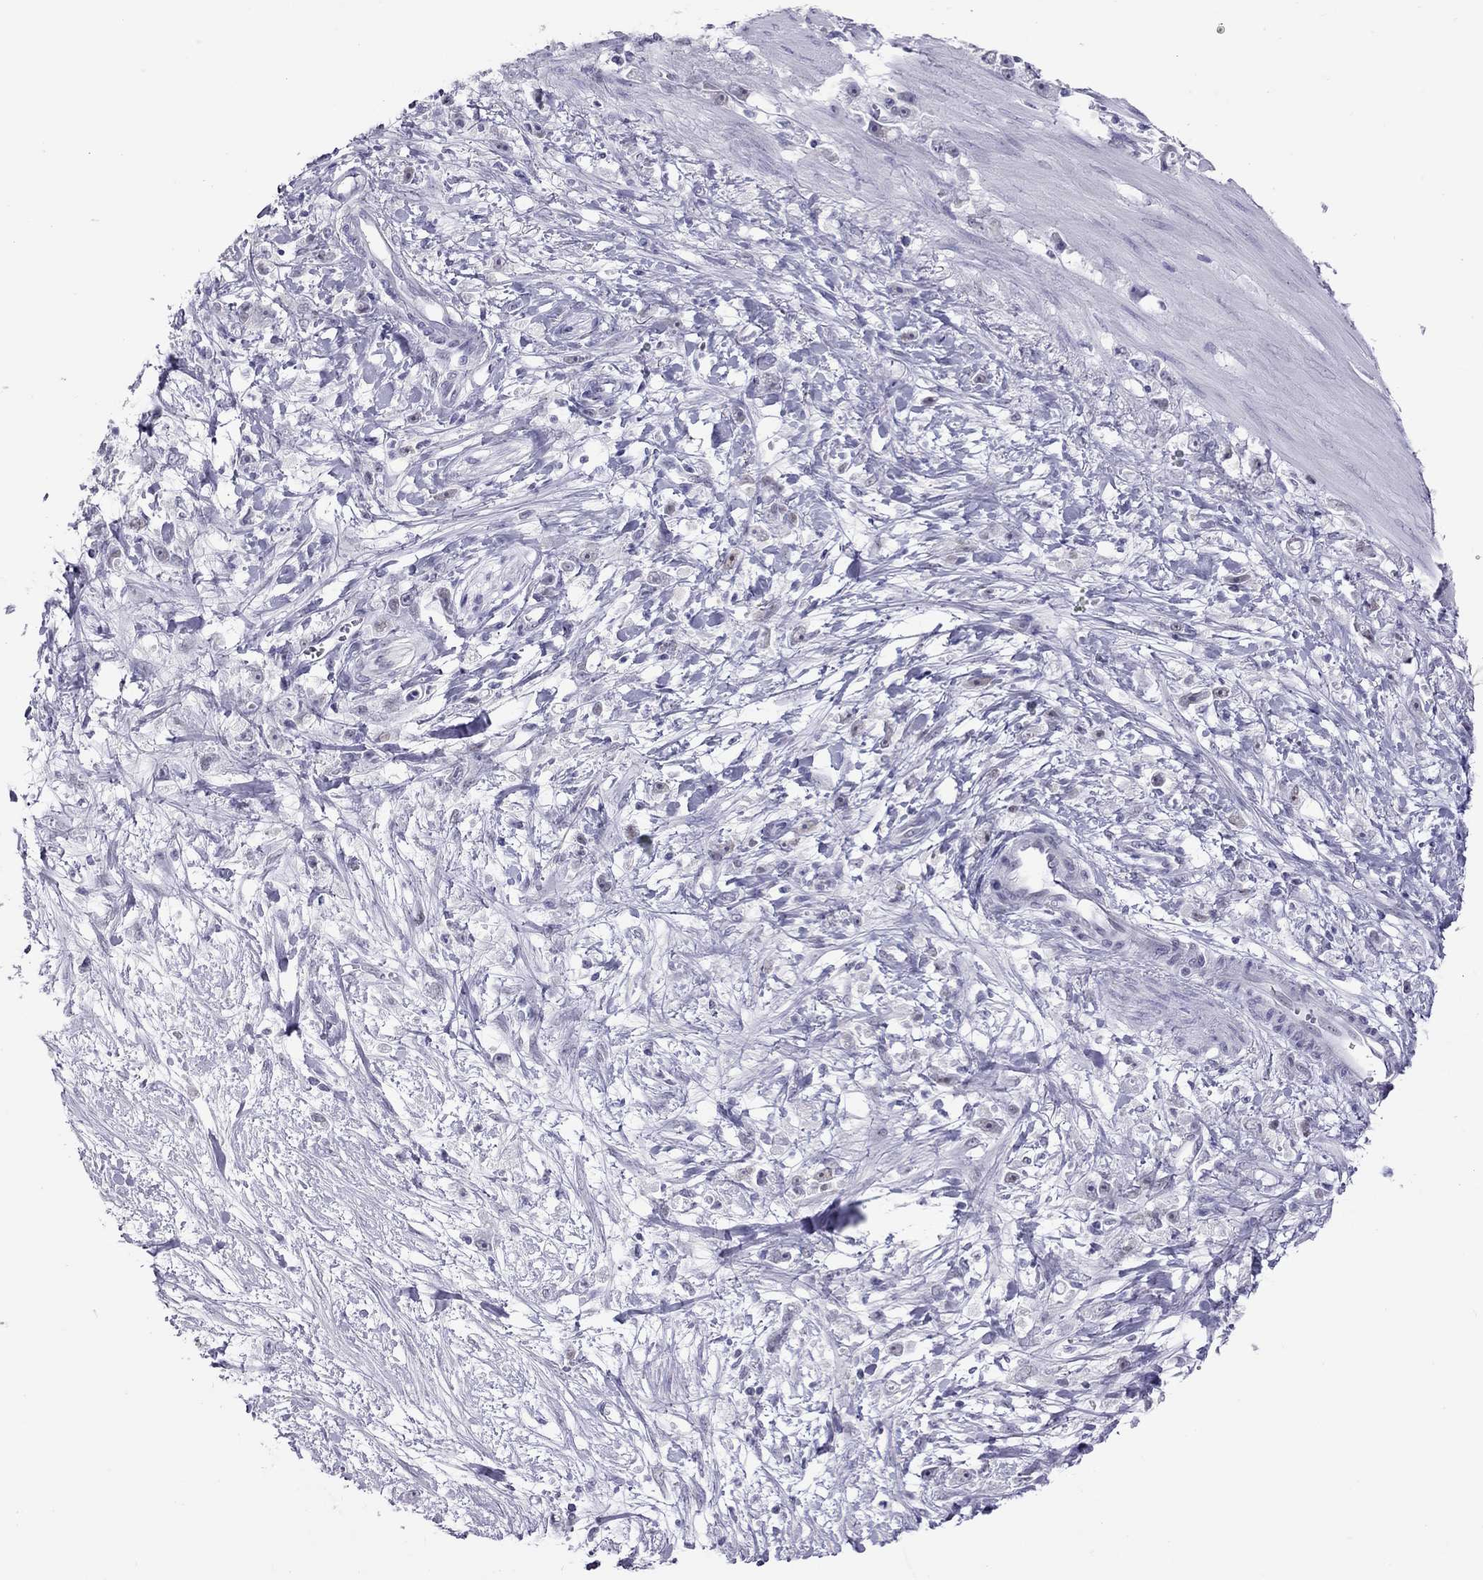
{"staining": {"intensity": "negative", "quantity": "none", "location": "none"}, "tissue": "stomach cancer", "cell_type": "Tumor cells", "image_type": "cancer", "snomed": [{"axis": "morphology", "description": "Adenocarcinoma, NOS"}, {"axis": "topography", "description": "Stomach"}], "caption": "The histopathology image reveals no significant staining in tumor cells of adenocarcinoma (stomach). (DAB (3,3'-diaminobenzidine) immunohistochemistry with hematoxylin counter stain).", "gene": "CHRNB3", "patient": {"sex": "female", "age": 59}}